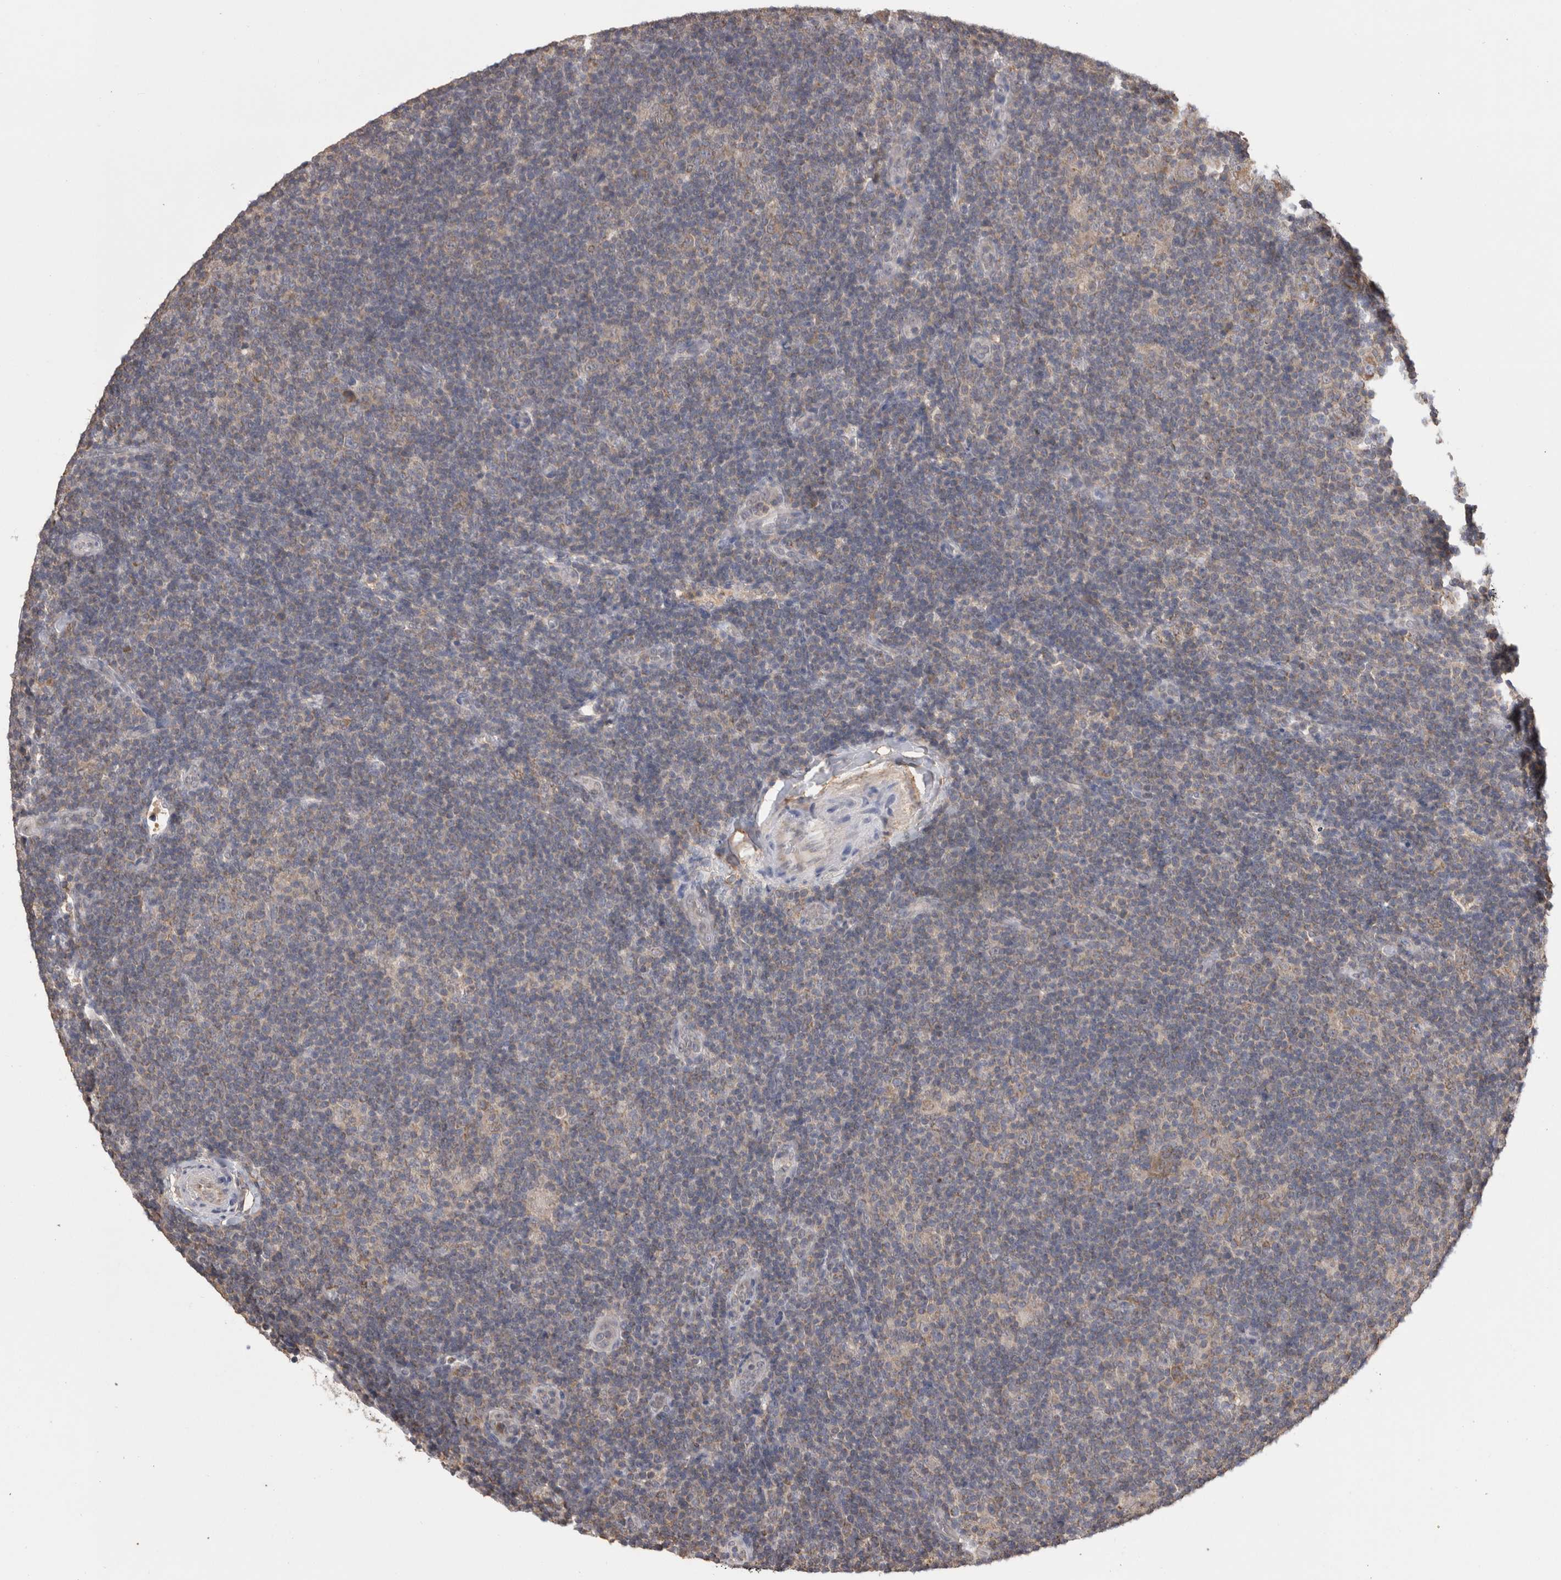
{"staining": {"intensity": "negative", "quantity": "none", "location": "none"}, "tissue": "lymphoma", "cell_type": "Tumor cells", "image_type": "cancer", "snomed": [{"axis": "morphology", "description": "Hodgkin's disease, NOS"}, {"axis": "topography", "description": "Lymph node"}], "caption": "Immunohistochemistry image of neoplastic tissue: Hodgkin's disease stained with DAB demonstrates no significant protein expression in tumor cells.", "gene": "PREP", "patient": {"sex": "female", "age": 57}}